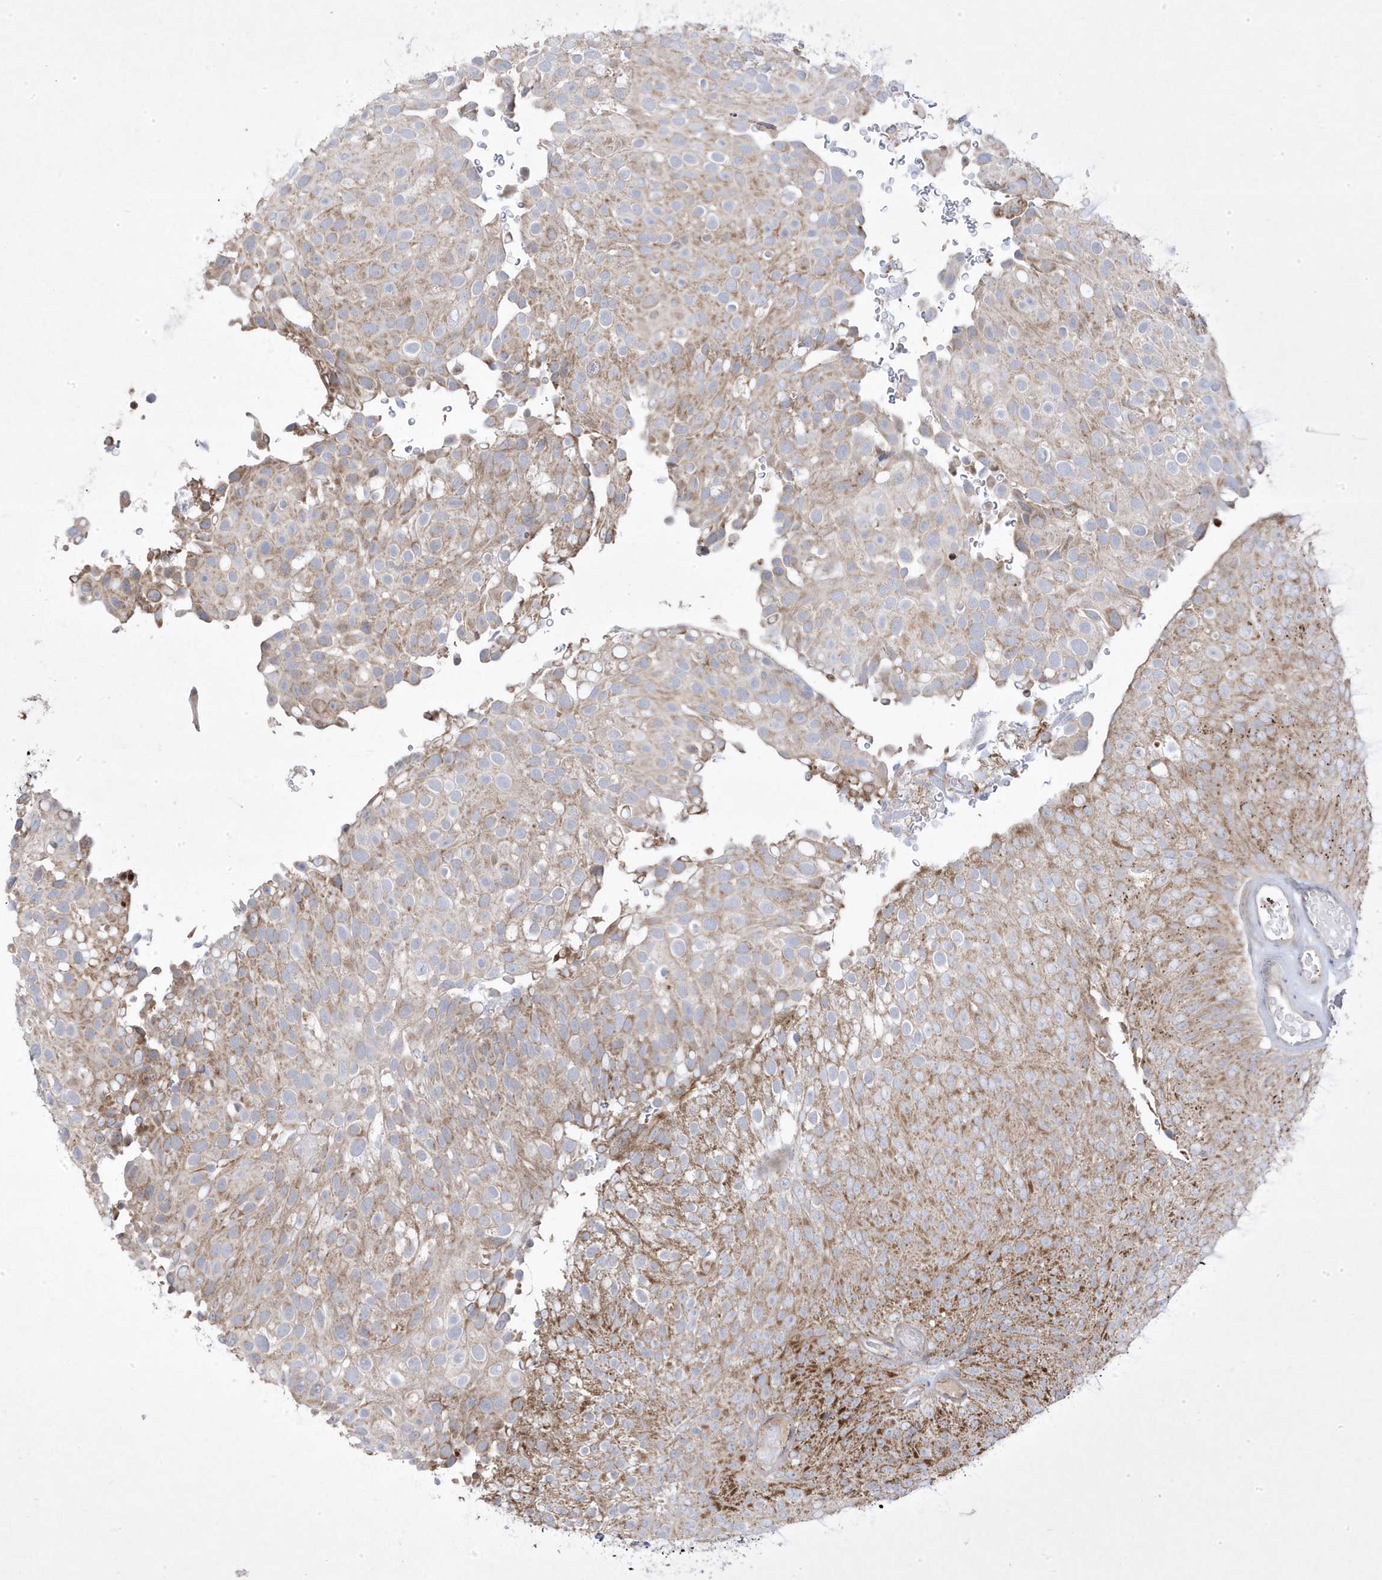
{"staining": {"intensity": "moderate", "quantity": "25%-75%", "location": "cytoplasmic/membranous"}, "tissue": "urothelial cancer", "cell_type": "Tumor cells", "image_type": "cancer", "snomed": [{"axis": "morphology", "description": "Urothelial carcinoma, Low grade"}, {"axis": "topography", "description": "Urinary bladder"}], "caption": "This photomicrograph displays IHC staining of urothelial cancer, with medium moderate cytoplasmic/membranous staining in about 25%-75% of tumor cells.", "gene": "ADAMTSL3", "patient": {"sex": "male", "age": 78}}